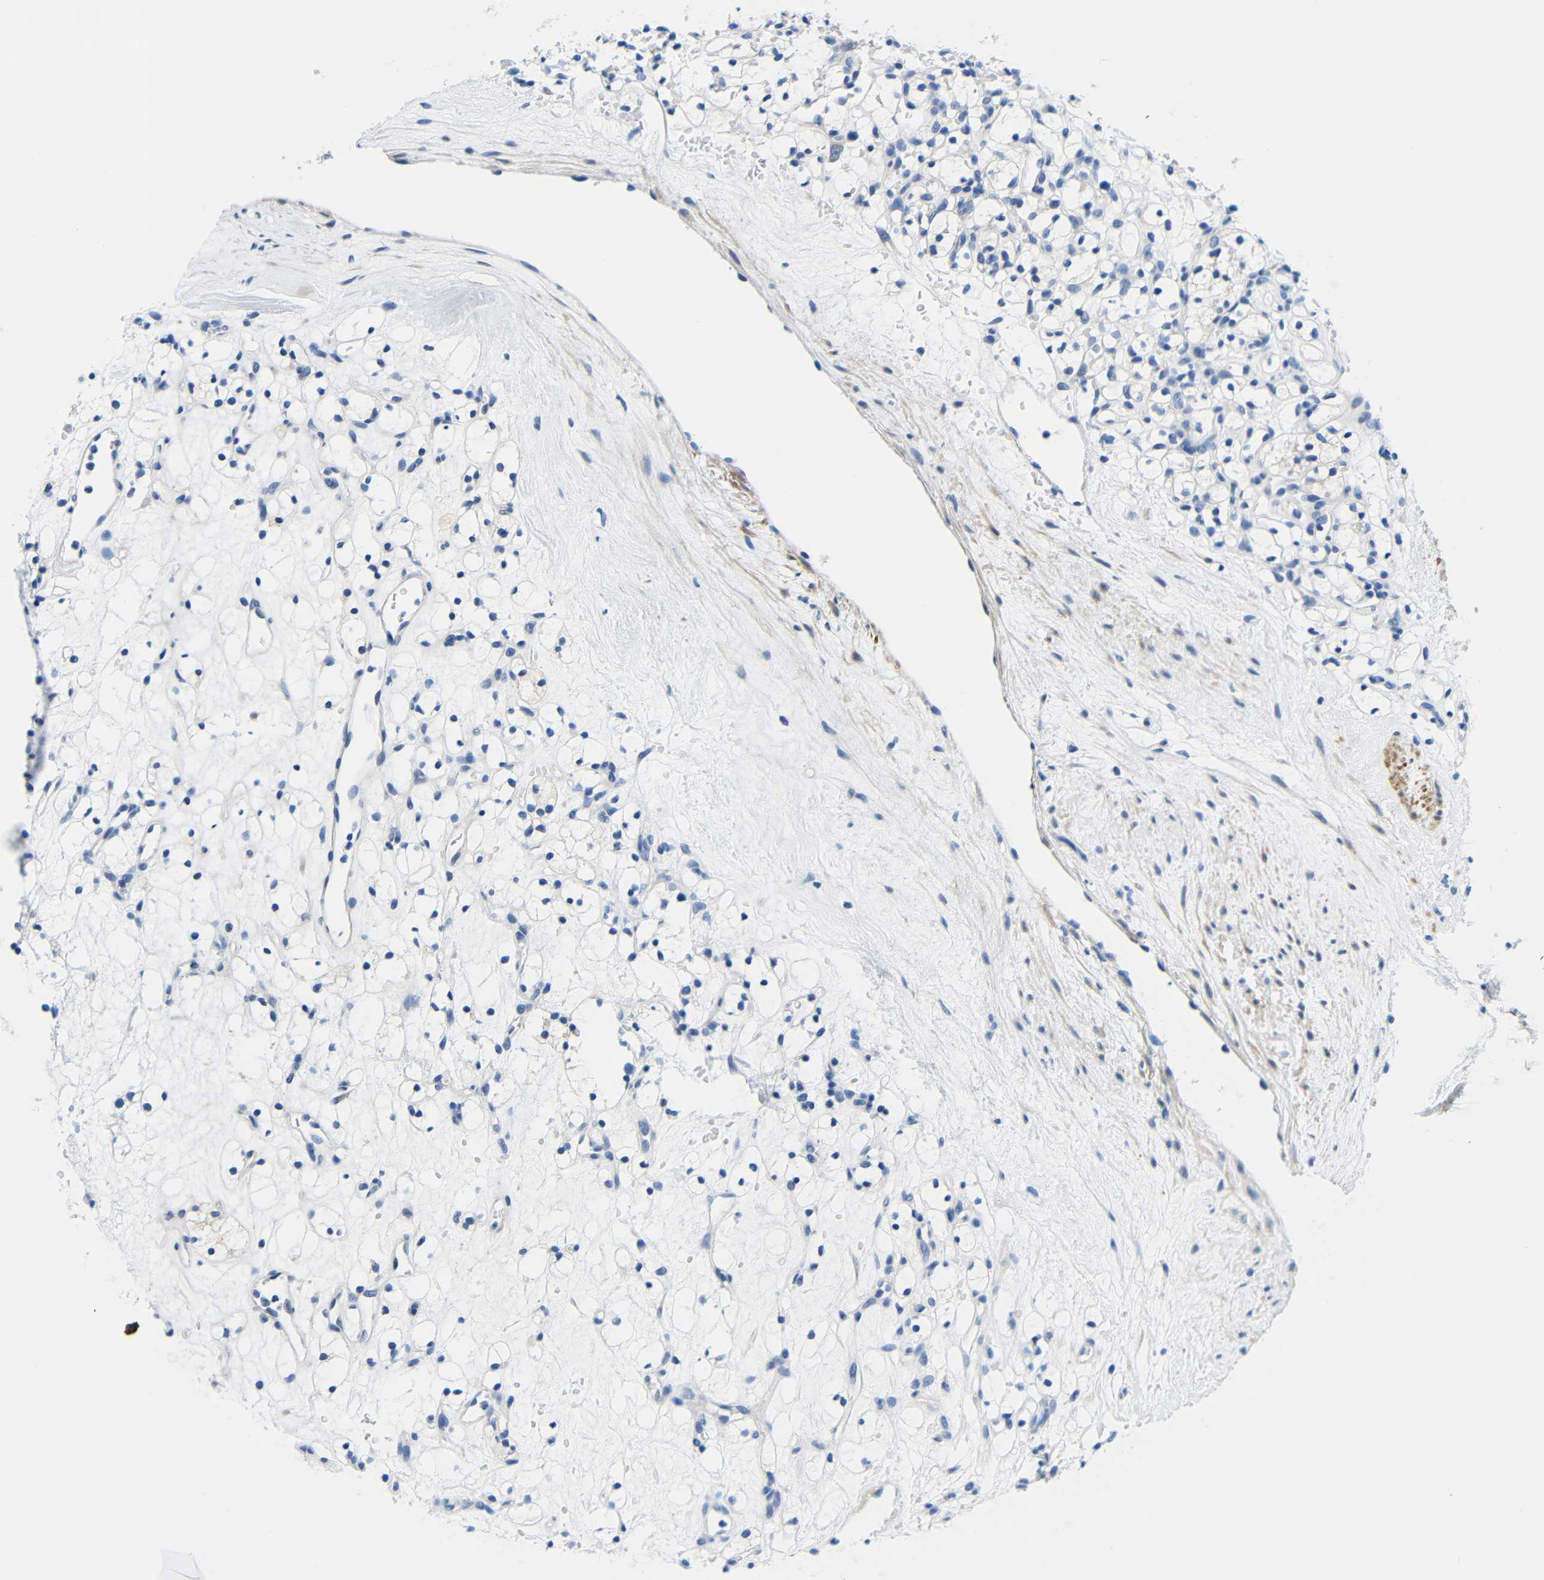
{"staining": {"intensity": "negative", "quantity": "none", "location": "none"}, "tissue": "renal cancer", "cell_type": "Tumor cells", "image_type": "cancer", "snomed": [{"axis": "morphology", "description": "Adenocarcinoma, NOS"}, {"axis": "topography", "description": "Kidney"}], "caption": "Image shows no significant protein staining in tumor cells of adenocarcinoma (renal).", "gene": "NEGR1", "patient": {"sex": "female", "age": 60}}